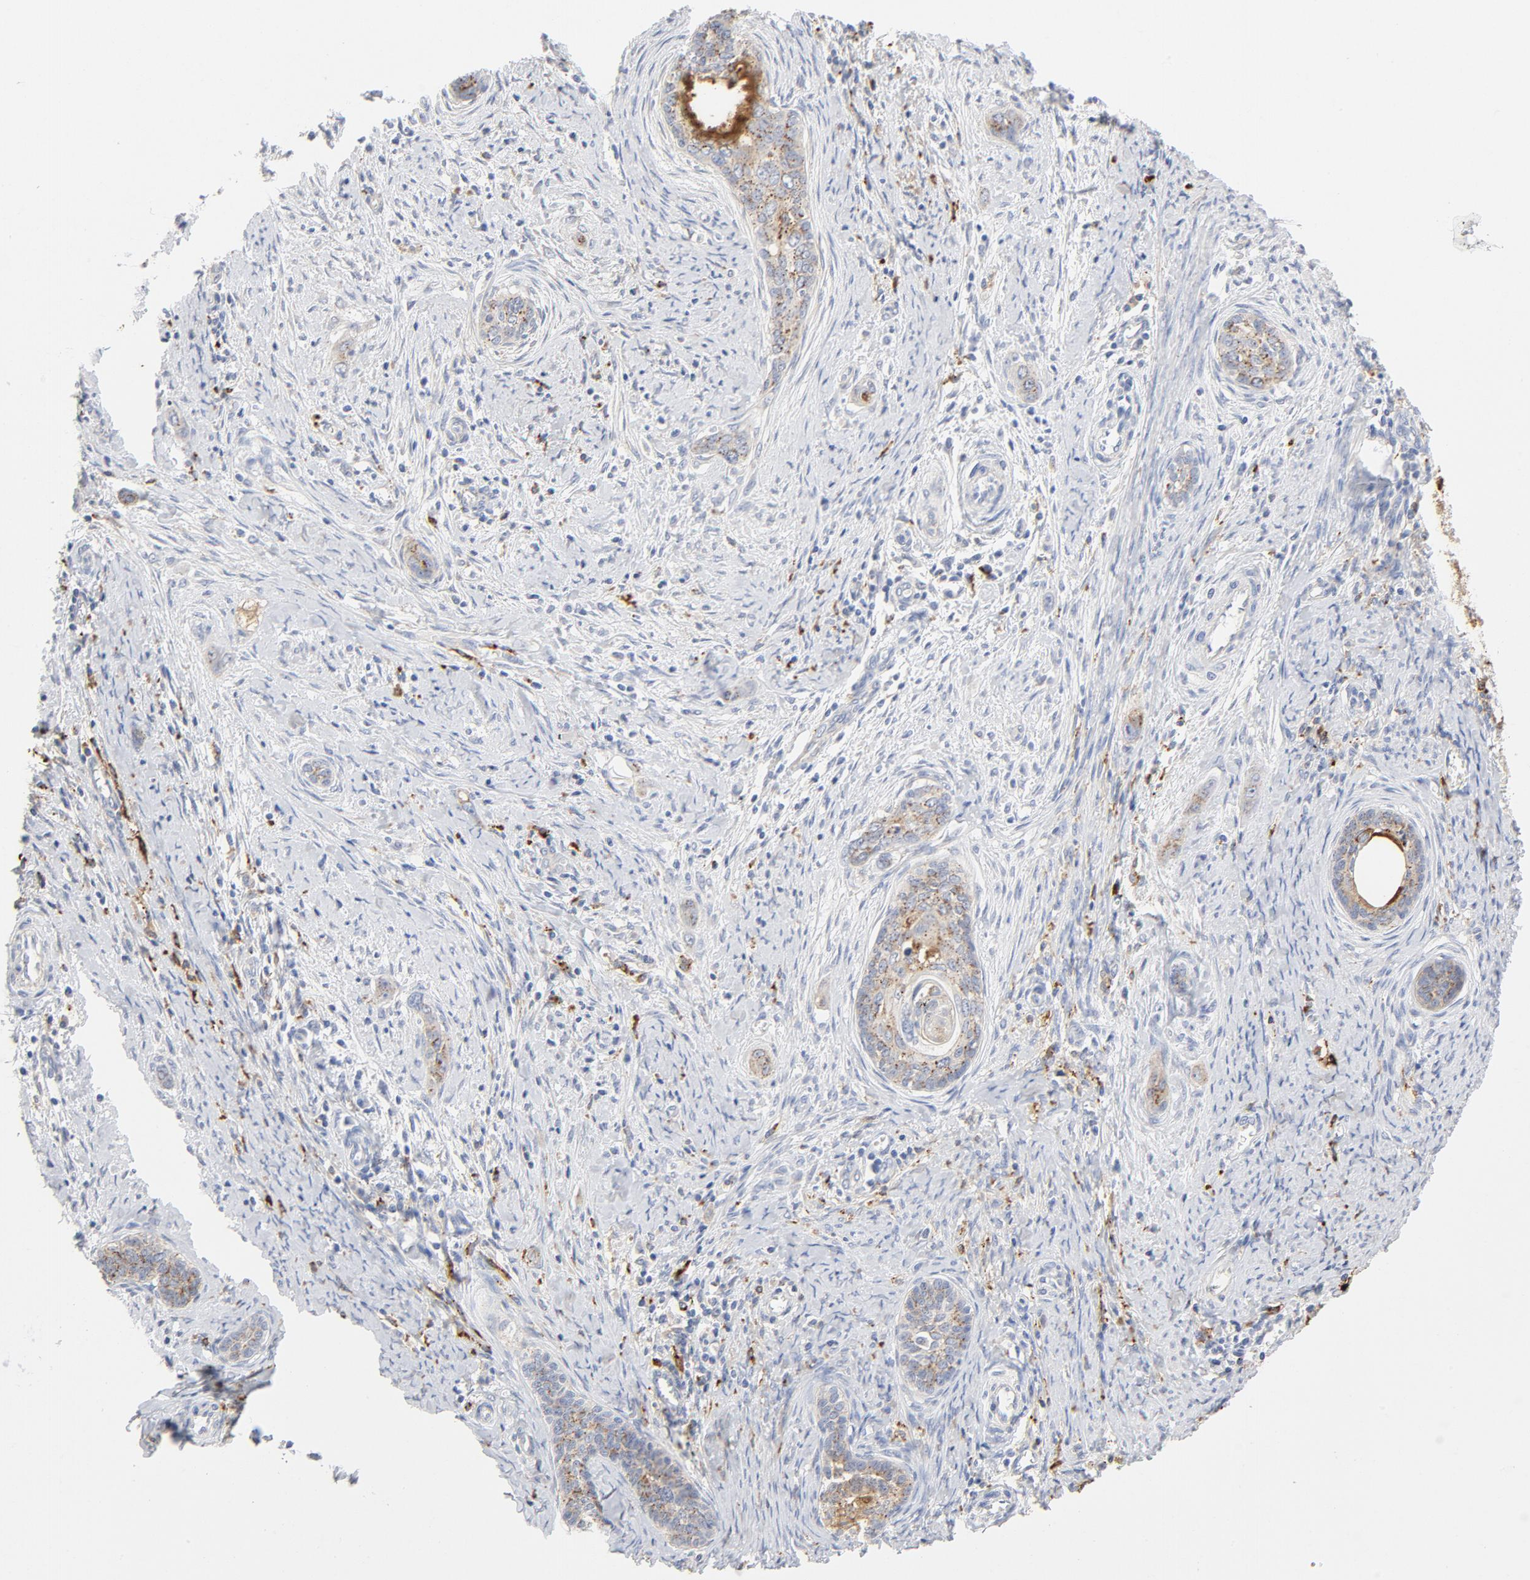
{"staining": {"intensity": "moderate", "quantity": "25%-75%", "location": "cytoplasmic/membranous"}, "tissue": "cervical cancer", "cell_type": "Tumor cells", "image_type": "cancer", "snomed": [{"axis": "morphology", "description": "Squamous cell carcinoma, NOS"}, {"axis": "topography", "description": "Cervix"}], "caption": "Immunohistochemical staining of human cervical cancer (squamous cell carcinoma) shows medium levels of moderate cytoplasmic/membranous staining in about 25%-75% of tumor cells.", "gene": "MAGEB17", "patient": {"sex": "female", "age": 33}}